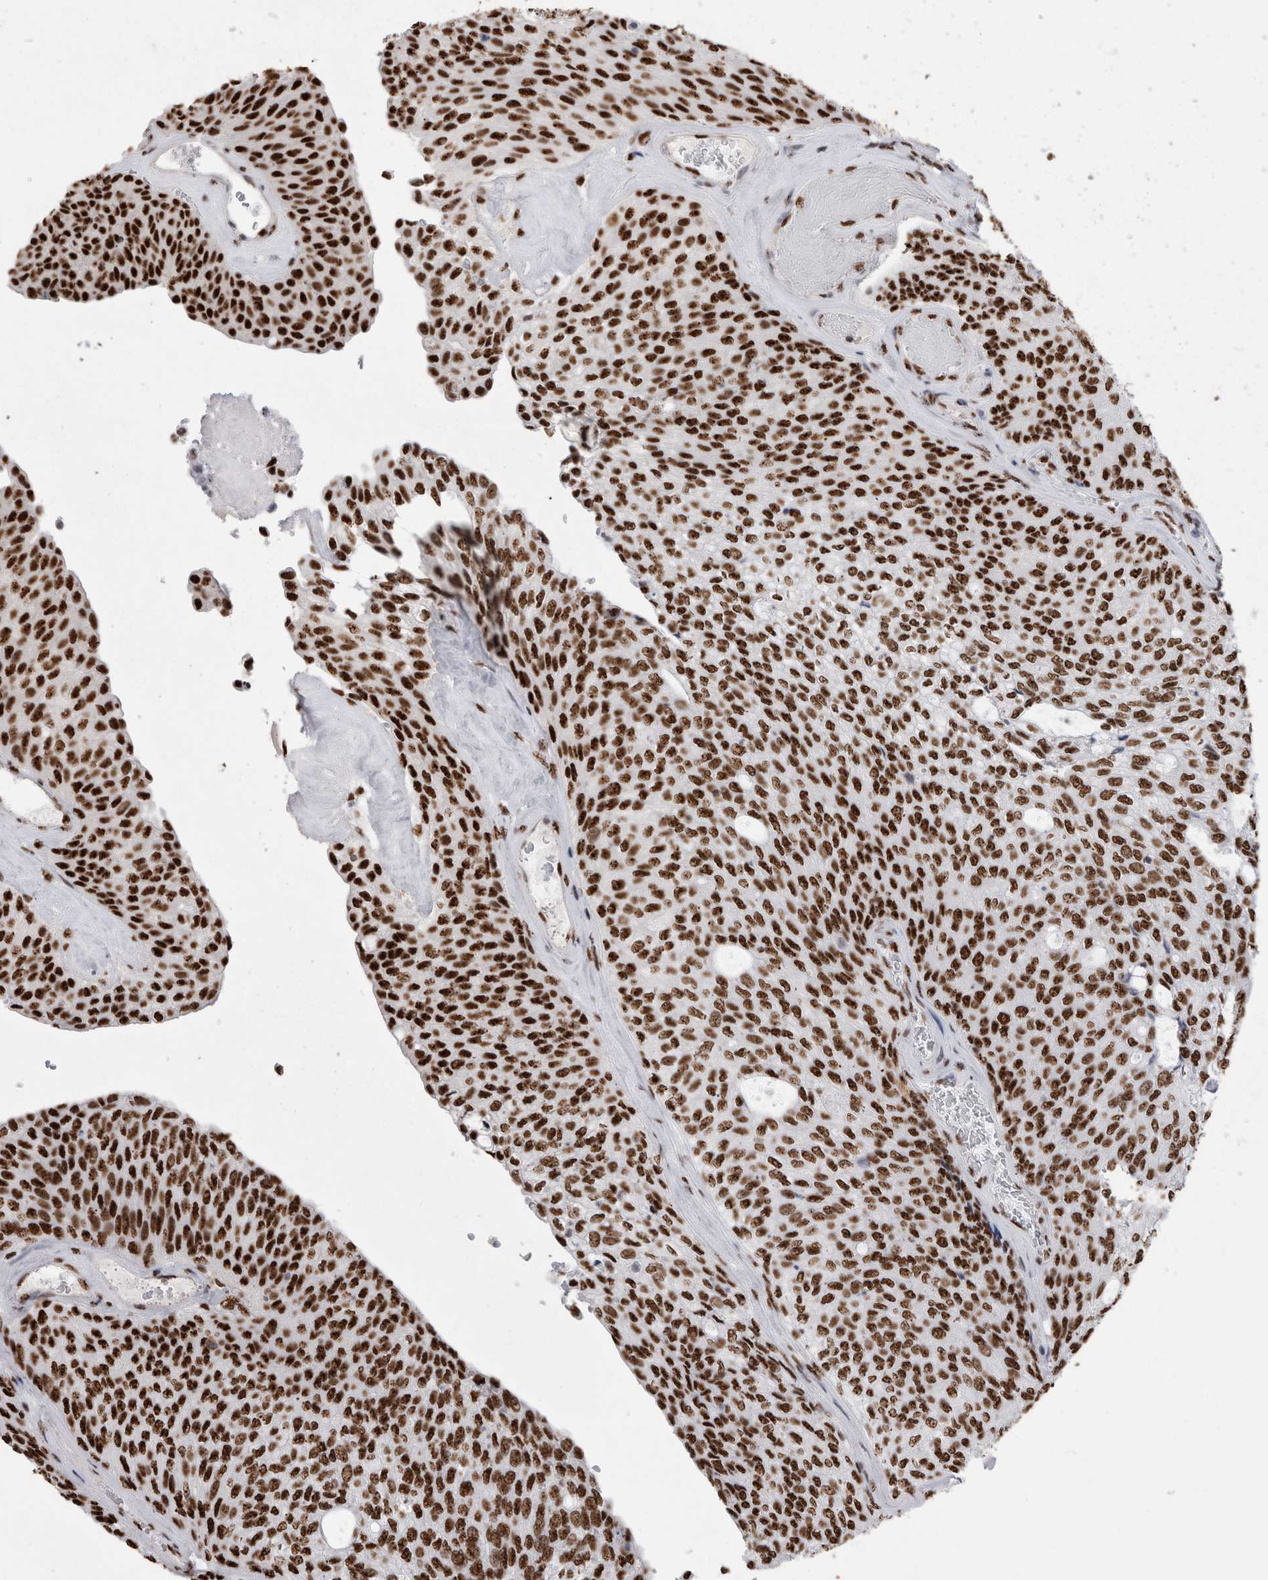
{"staining": {"intensity": "strong", "quantity": ">75%", "location": "nuclear"}, "tissue": "urothelial cancer", "cell_type": "Tumor cells", "image_type": "cancer", "snomed": [{"axis": "morphology", "description": "Urothelial carcinoma, Low grade"}, {"axis": "topography", "description": "Urinary bladder"}], "caption": "DAB immunohistochemical staining of urothelial cancer displays strong nuclear protein expression in about >75% of tumor cells. (DAB (3,3'-diaminobenzidine) IHC with brightfield microscopy, high magnification).", "gene": "ALPK3", "patient": {"sex": "female", "age": 79}}